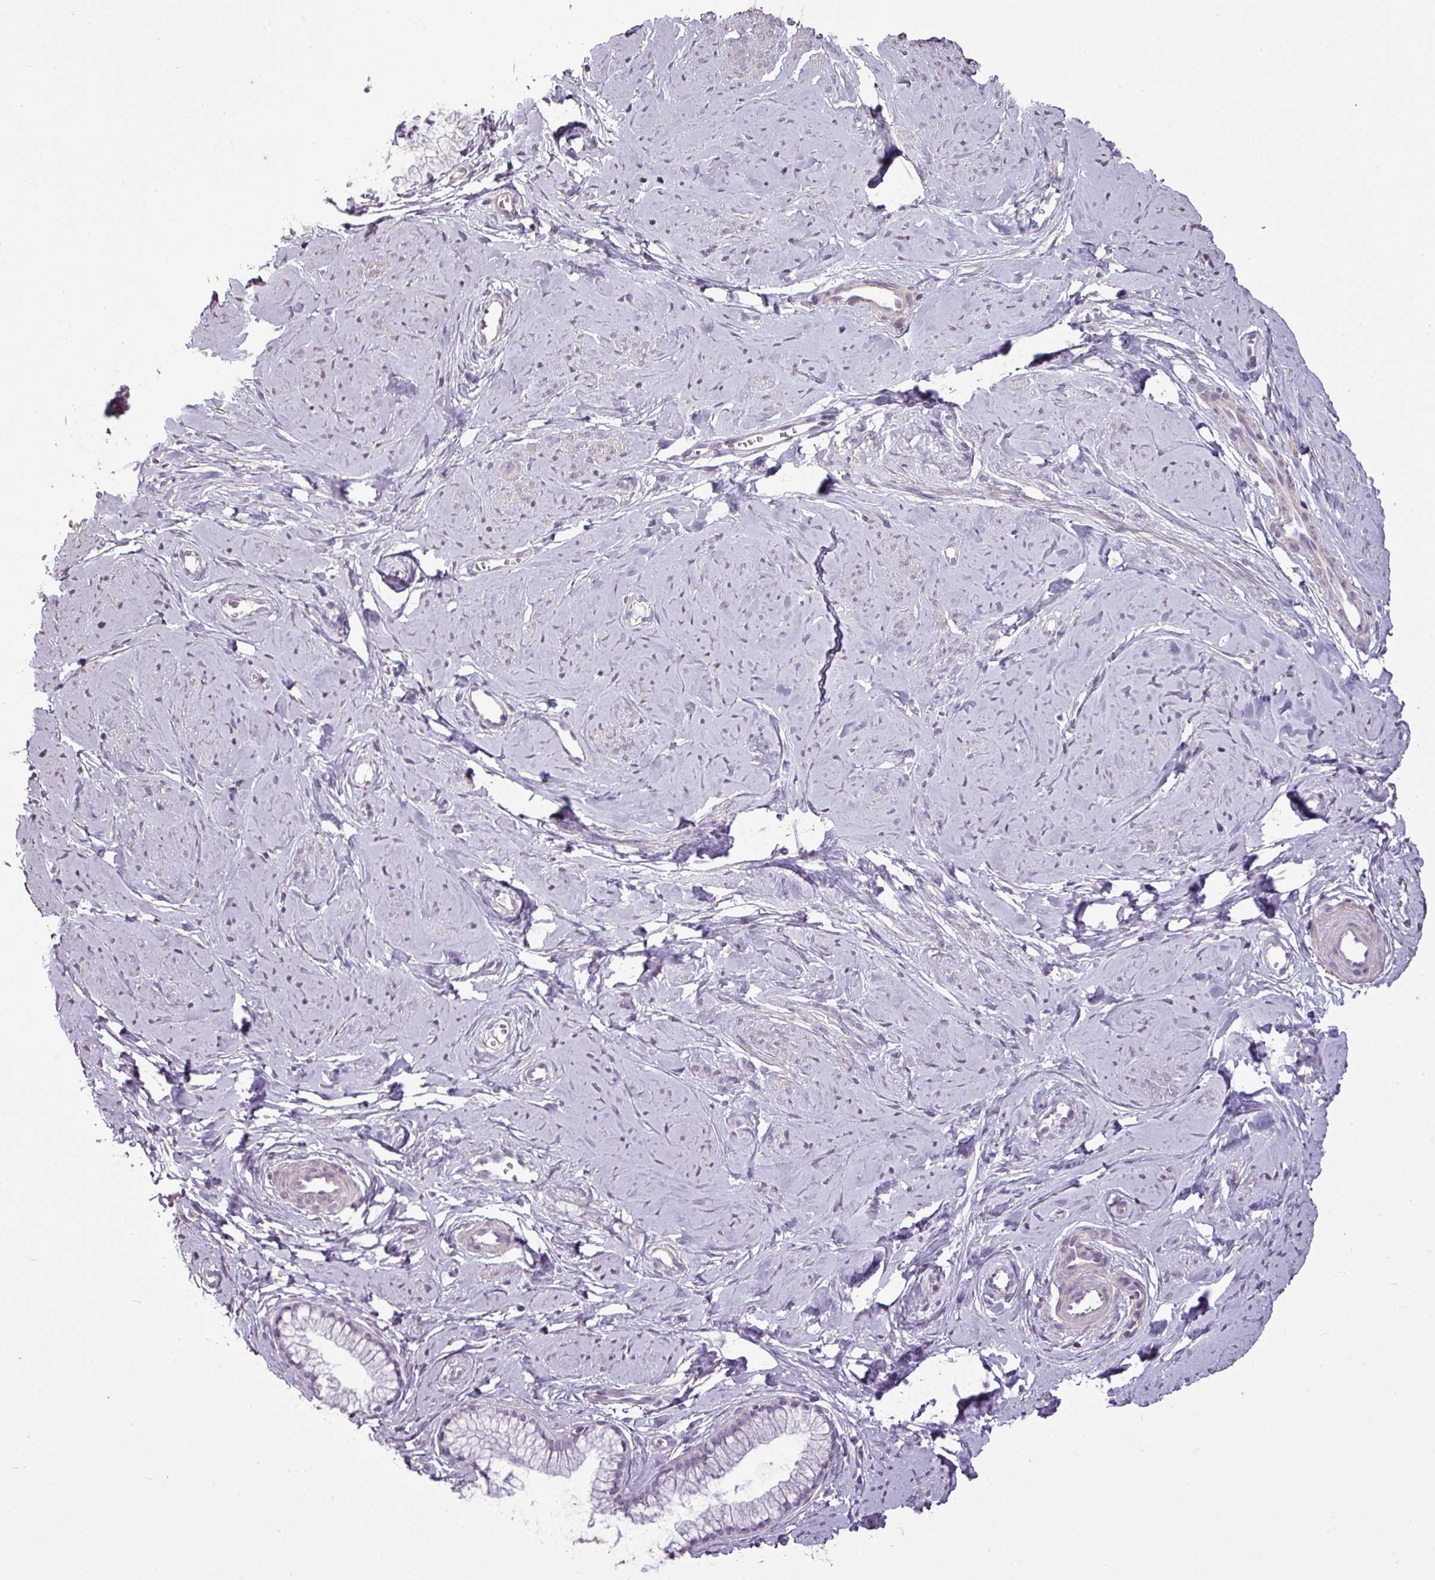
{"staining": {"intensity": "negative", "quantity": "none", "location": "none"}, "tissue": "cervix", "cell_type": "Glandular cells", "image_type": "normal", "snomed": [{"axis": "morphology", "description": "Normal tissue, NOS"}, {"axis": "topography", "description": "Cervix"}], "caption": "This micrograph is of unremarkable cervix stained with immunohistochemistry to label a protein in brown with the nuclei are counter-stained blue. There is no expression in glandular cells. The staining is performed using DAB brown chromogen with nuclei counter-stained in using hematoxylin.", "gene": "LY9", "patient": {"sex": "female", "age": 40}}